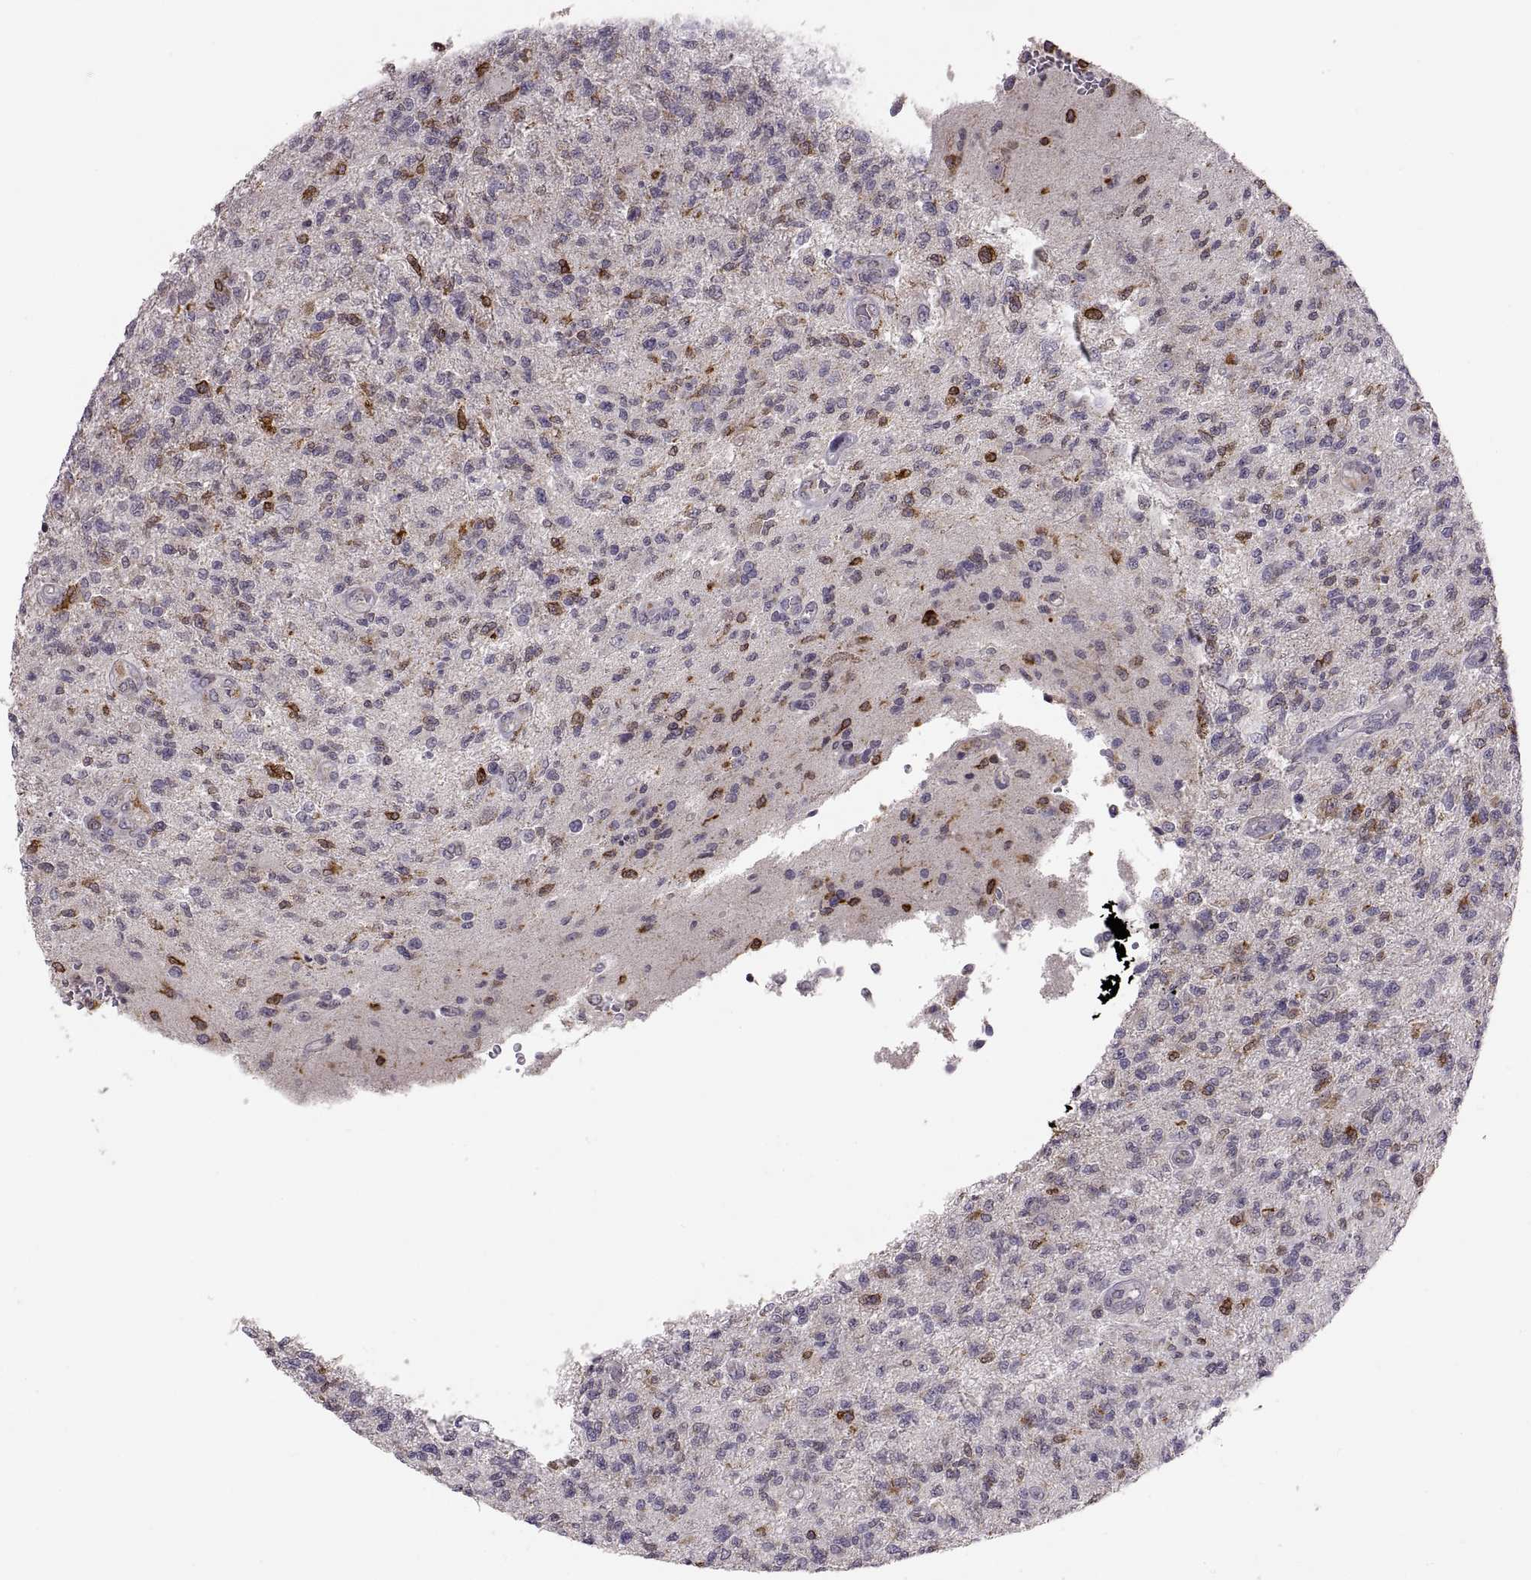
{"staining": {"intensity": "strong", "quantity": "<25%", "location": "cytoplasmic/membranous"}, "tissue": "glioma", "cell_type": "Tumor cells", "image_type": "cancer", "snomed": [{"axis": "morphology", "description": "Glioma, malignant, High grade"}, {"axis": "topography", "description": "Brain"}], "caption": "An immunohistochemistry micrograph of tumor tissue is shown. Protein staining in brown labels strong cytoplasmic/membranous positivity in glioma within tumor cells.", "gene": "HMGCR", "patient": {"sex": "male", "age": 56}}